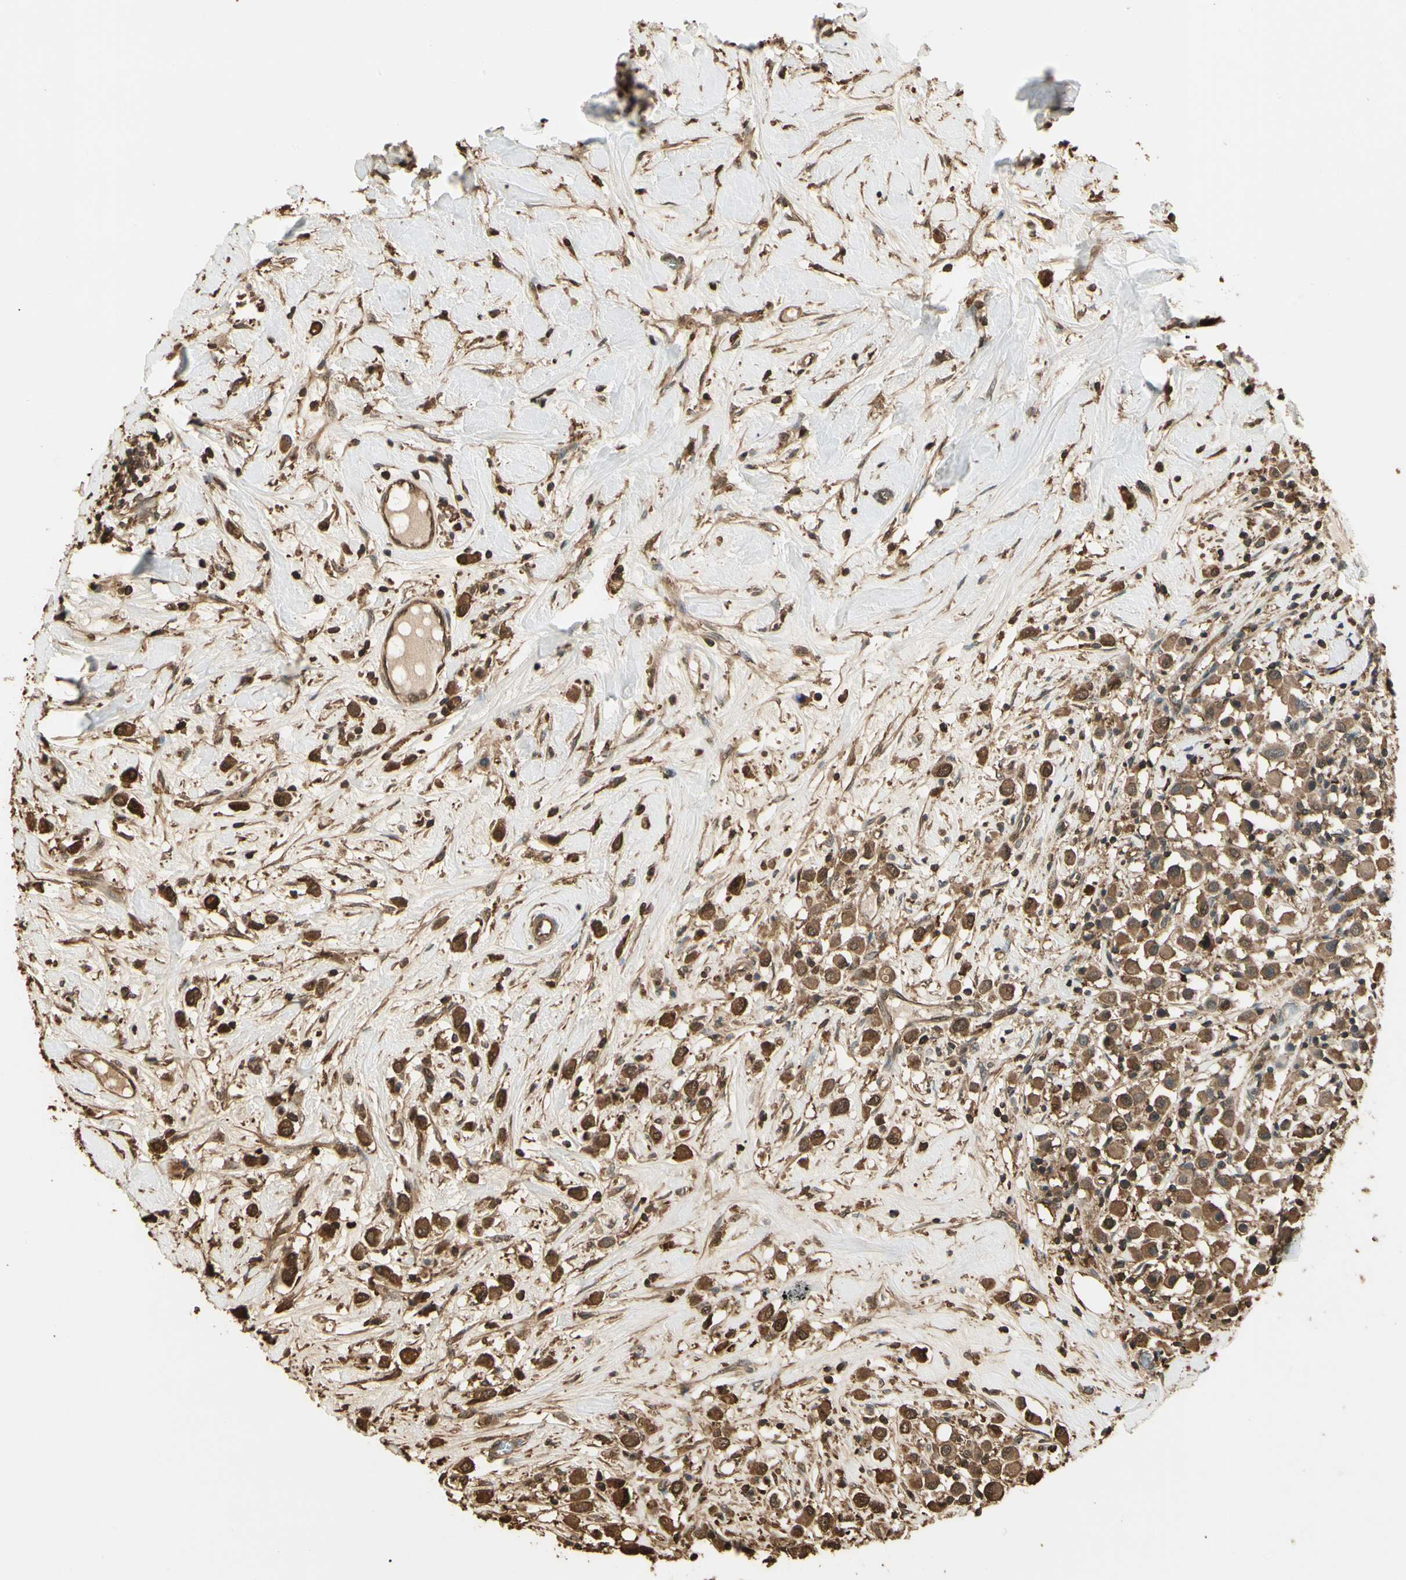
{"staining": {"intensity": "strong", "quantity": ">75%", "location": "cytoplasmic/membranous,nuclear"}, "tissue": "breast cancer", "cell_type": "Tumor cells", "image_type": "cancer", "snomed": [{"axis": "morphology", "description": "Duct carcinoma"}, {"axis": "topography", "description": "Breast"}], "caption": "A photomicrograph of breast invasive ductal carcinoma stained for a protein shows strong cytoplasmic/membranous and nuclear brown staining in tumor cells.", "gene": "YWHAE", "patient": {"sex": "female", "age": 61}}